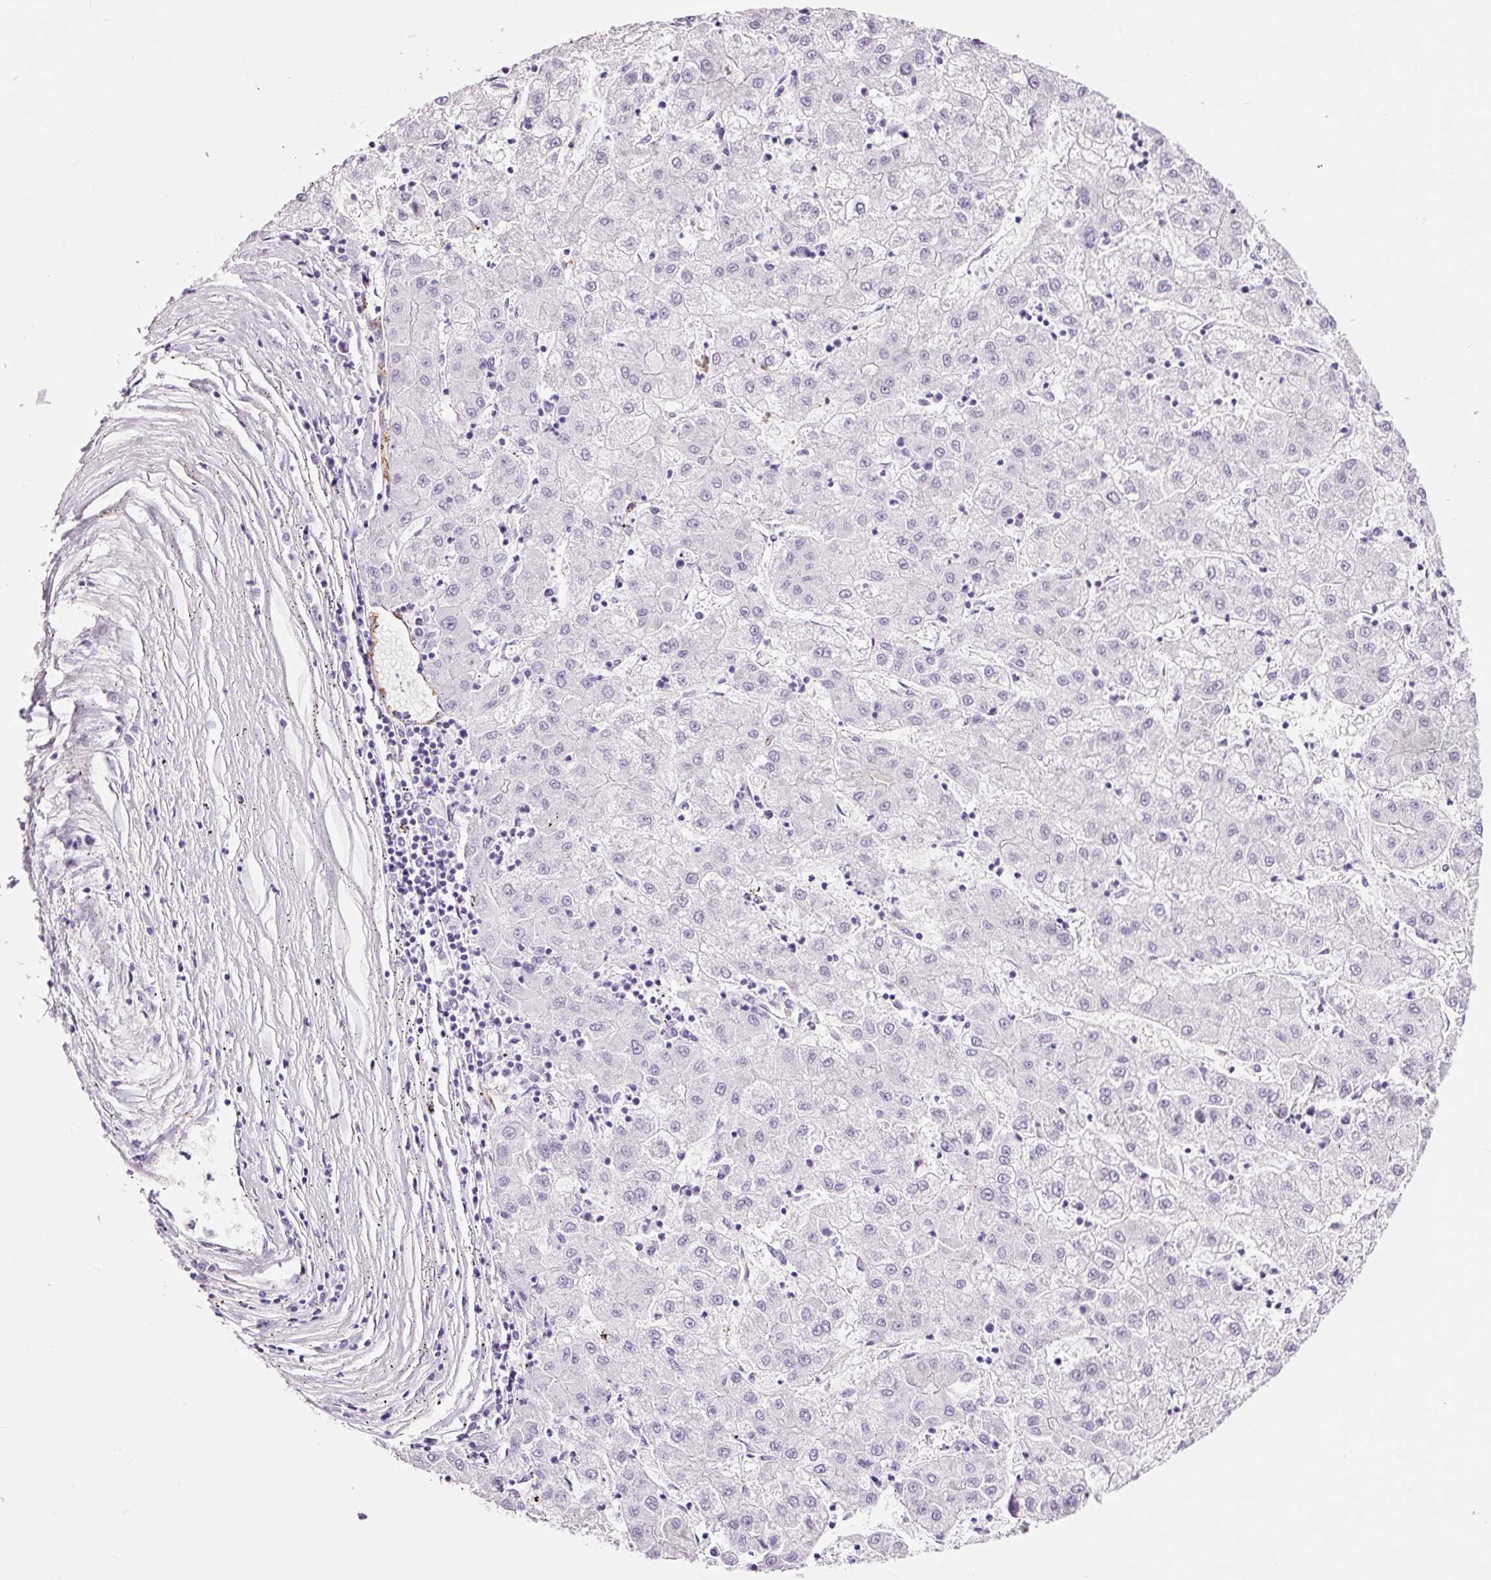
{"staining": {"intensity": "negative", "quantity": "none", "location": "none"}, "tissue": "liver cancer", "cell_type": "Tumor cells", "image_type": "cancer", "snomed": [{"axis": "morphology", "description": "Carcinoma, Hepatocellular, NOS"}, {"axis": "topography", "description": "Liver"}], "caption": "Image shows no significant protein positivity in tumor cells of liver cancer (hepatocellular carcinoma).", "gene": "ADSS1", "patient": {"sex": "male", "age": 72}}